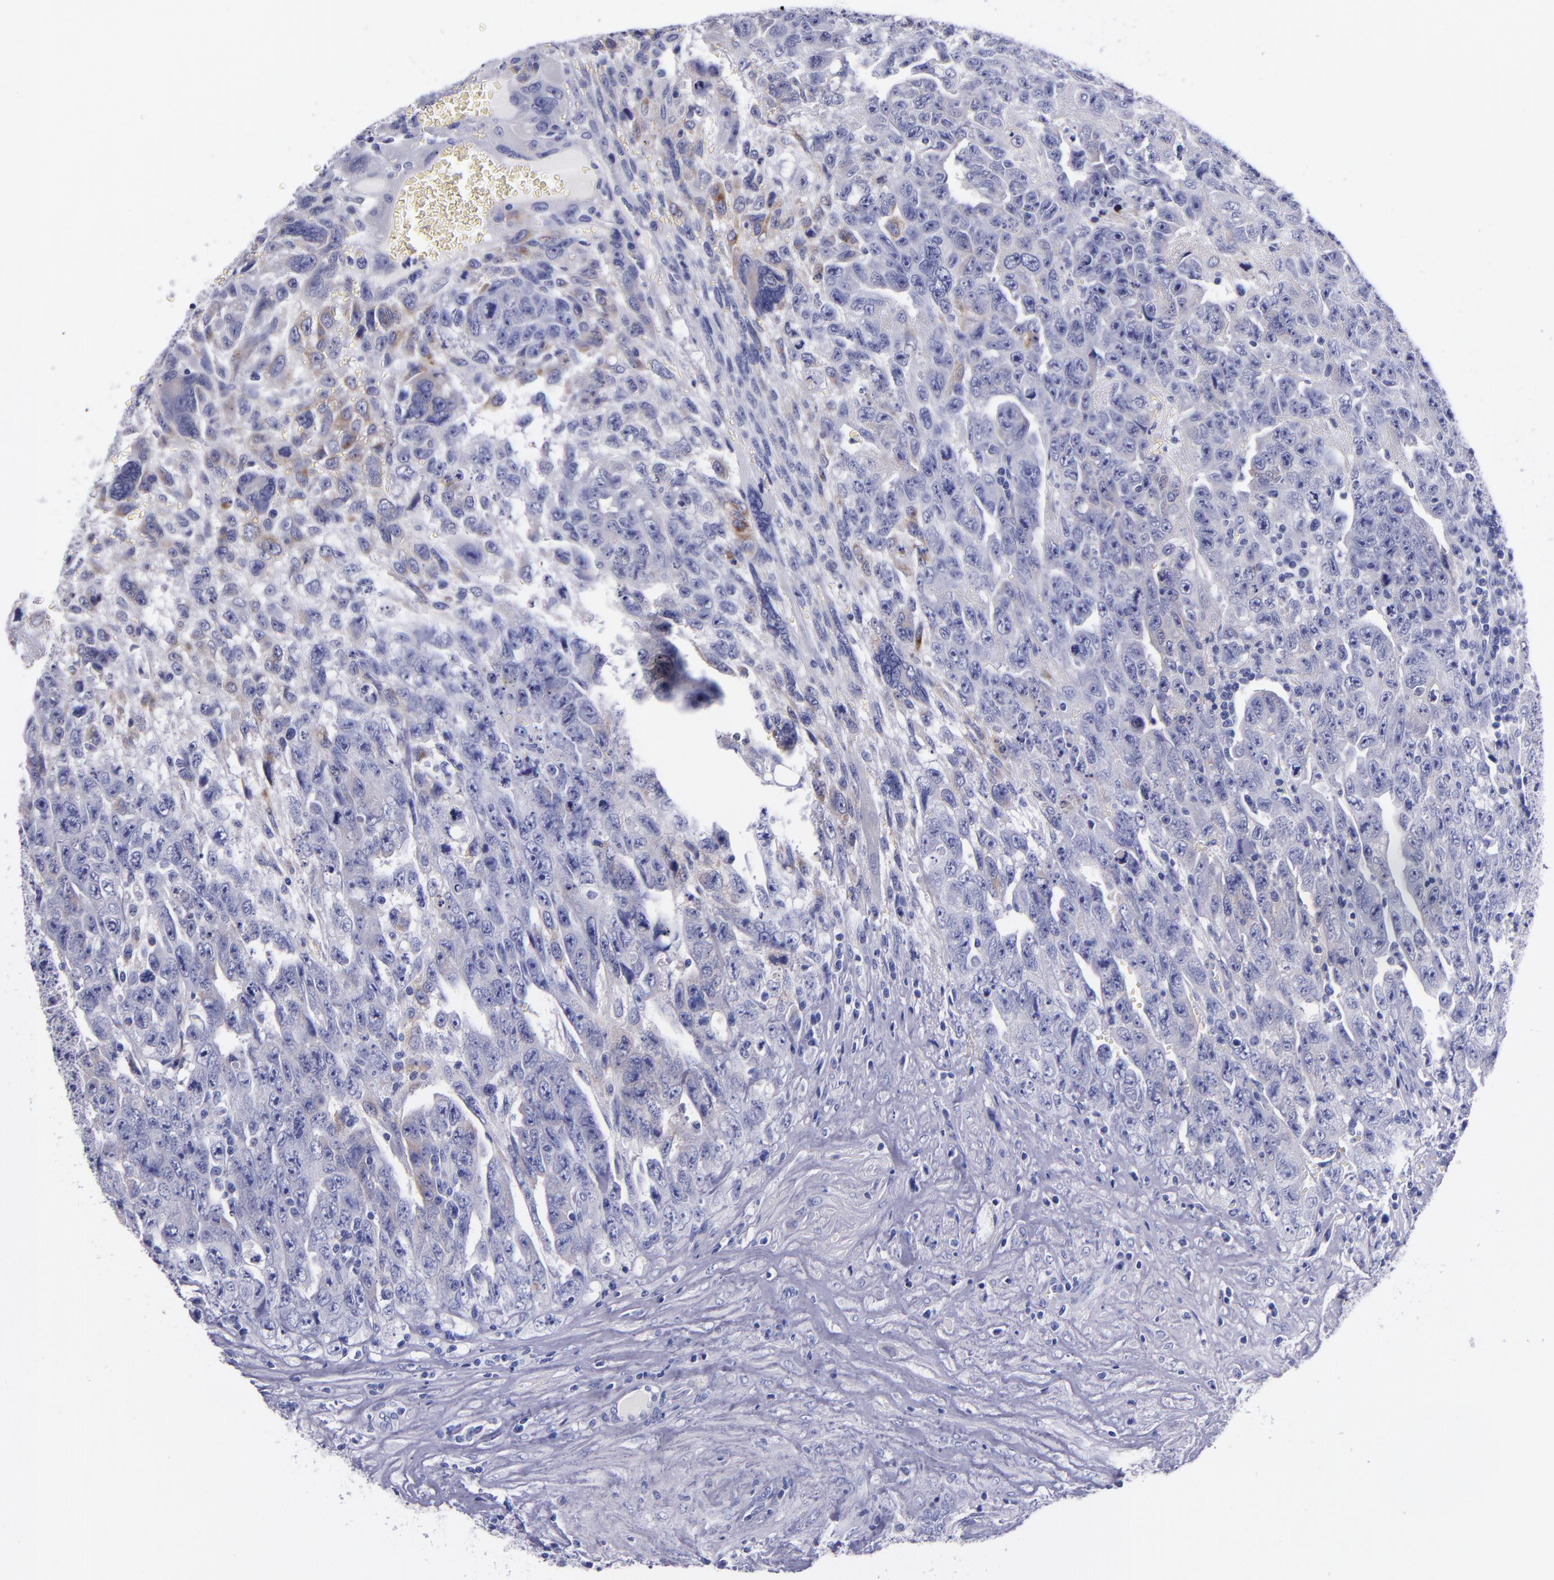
{"staining": {"intensity": "weak", "quantity": "<25%", "location": "cytoplasmic/membranous"}, "tissue": "testis cancer", "cell_type": "Tumor cells", "image_type": "cancer", "snomed": [{"axis": "morphology", "description": "Carcinoma, Embryonal, NOS"}, {"axis": "topography", "description": "Testis"}], "caption": "DAB immunohistochemical staining of embryonal carcinoma (testis) shows no significant expression in tumor cells.", "gene": "SV2A", "patient": {"sex": "male", "age": 28}}